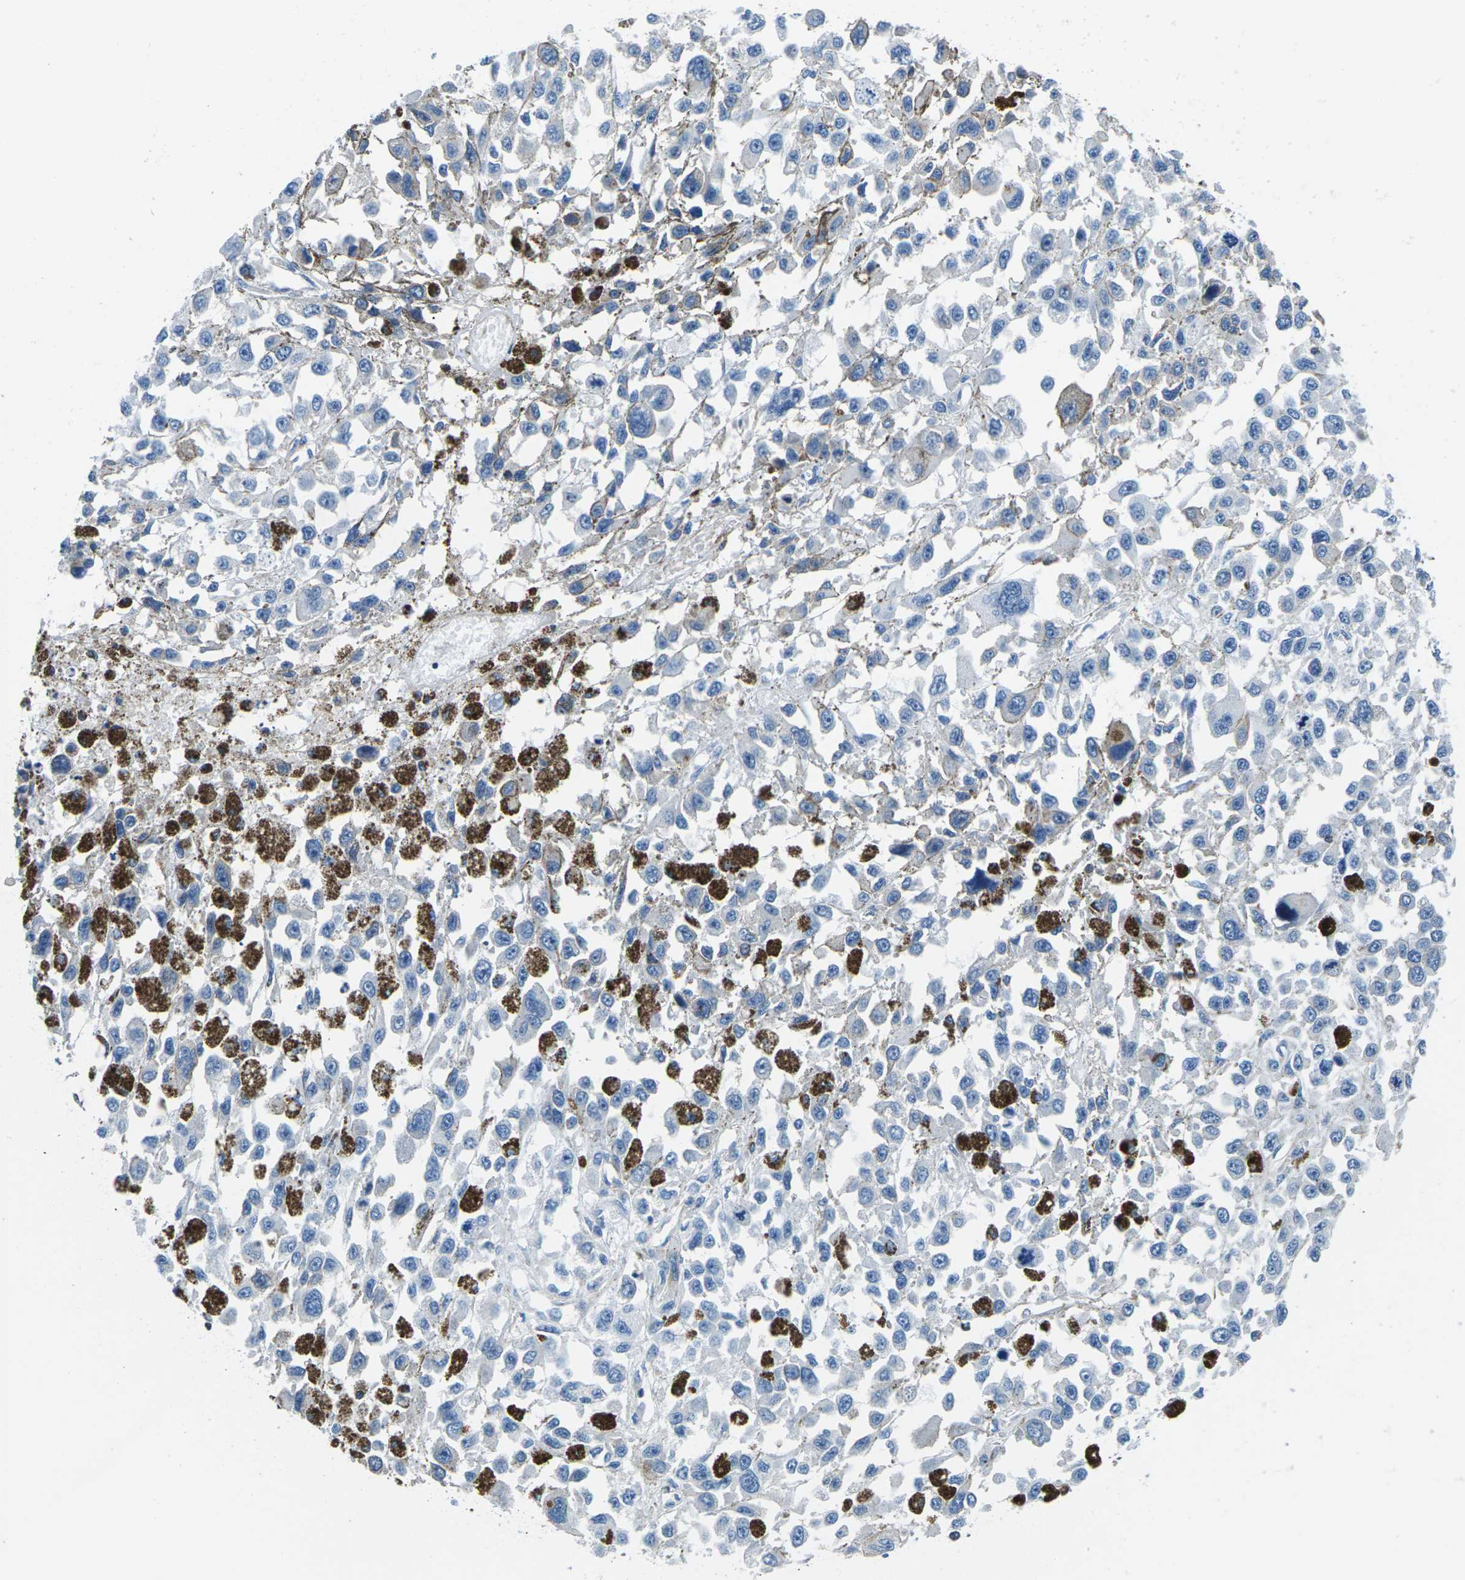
{"staining": {"intensity": "negative", "quantity": "none", "location": "none"}, "tissue": "melanoma", "cell_type": "Tumor cells", "image_type": "cancer", "snomed": [{"axis": "morphology", "description": "Malignant melanoma, Metastatic site"}, {"axis": "topography", "description": "Lymph node"}], "caption": "An image of human melanoma is negative for staining in tumor cells. Nuclei are stained in blue.", "gene": "SOCS4", "patient": {"sex": "male", "age": 59}}